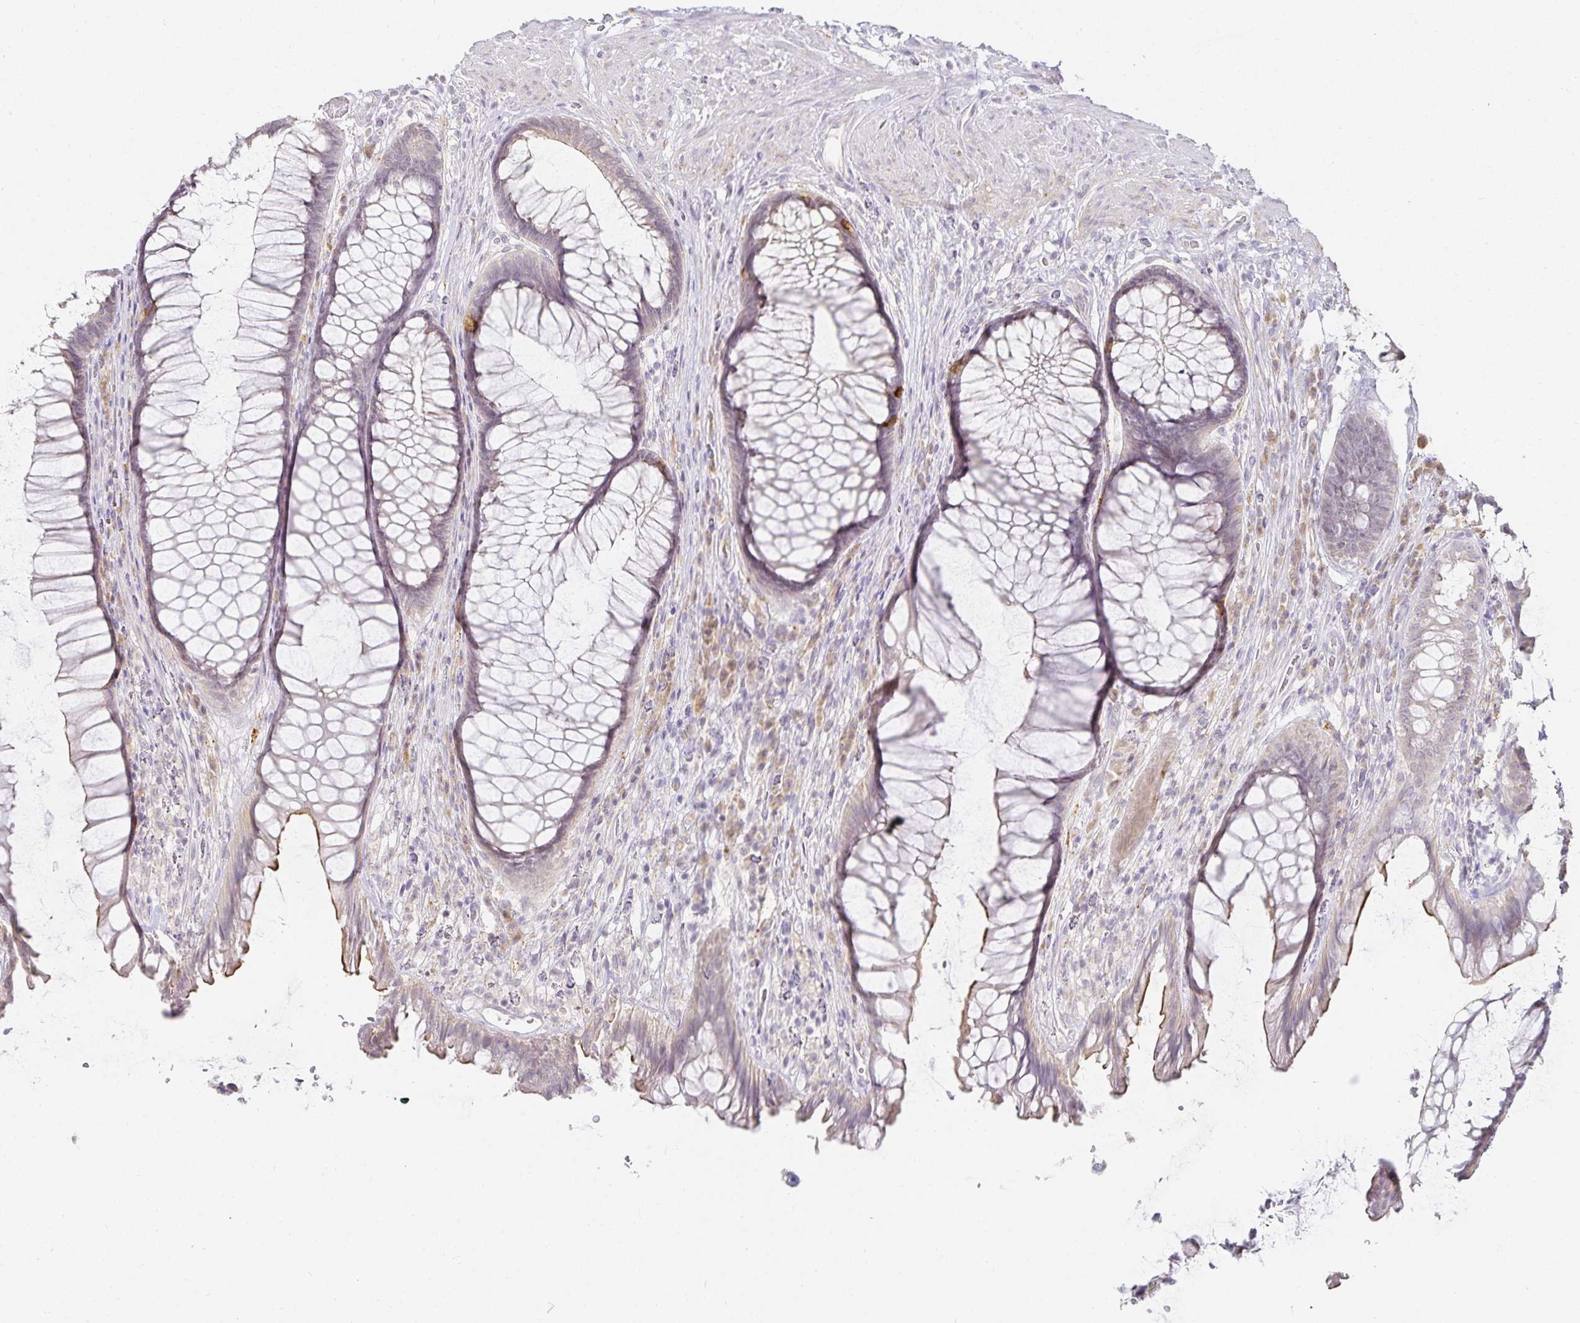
{"staining": {"intensity": "moderate", "quantity": "<25%", "location": "cytoplasmic/membranous"}, "tissue": "rectum", "cell_type": "Glandular cells", "image_type": "normal", "snomed": [{"axis": "morphology", "description": "Normal tissue, NOS"}, {"axis": "topography", "description": "Rectum"}], "caption": "A brown stain labels moderate cytoplasmic/membranous expression of a protein in glandular cells of unremarkable rectum. The staining is performed using DAB brown chromogen to label protein expression. The nuclei are counter-stained blue using hematoxylin.", "gene": "GP2", "patient": {"sex": "male", "age": 53}}